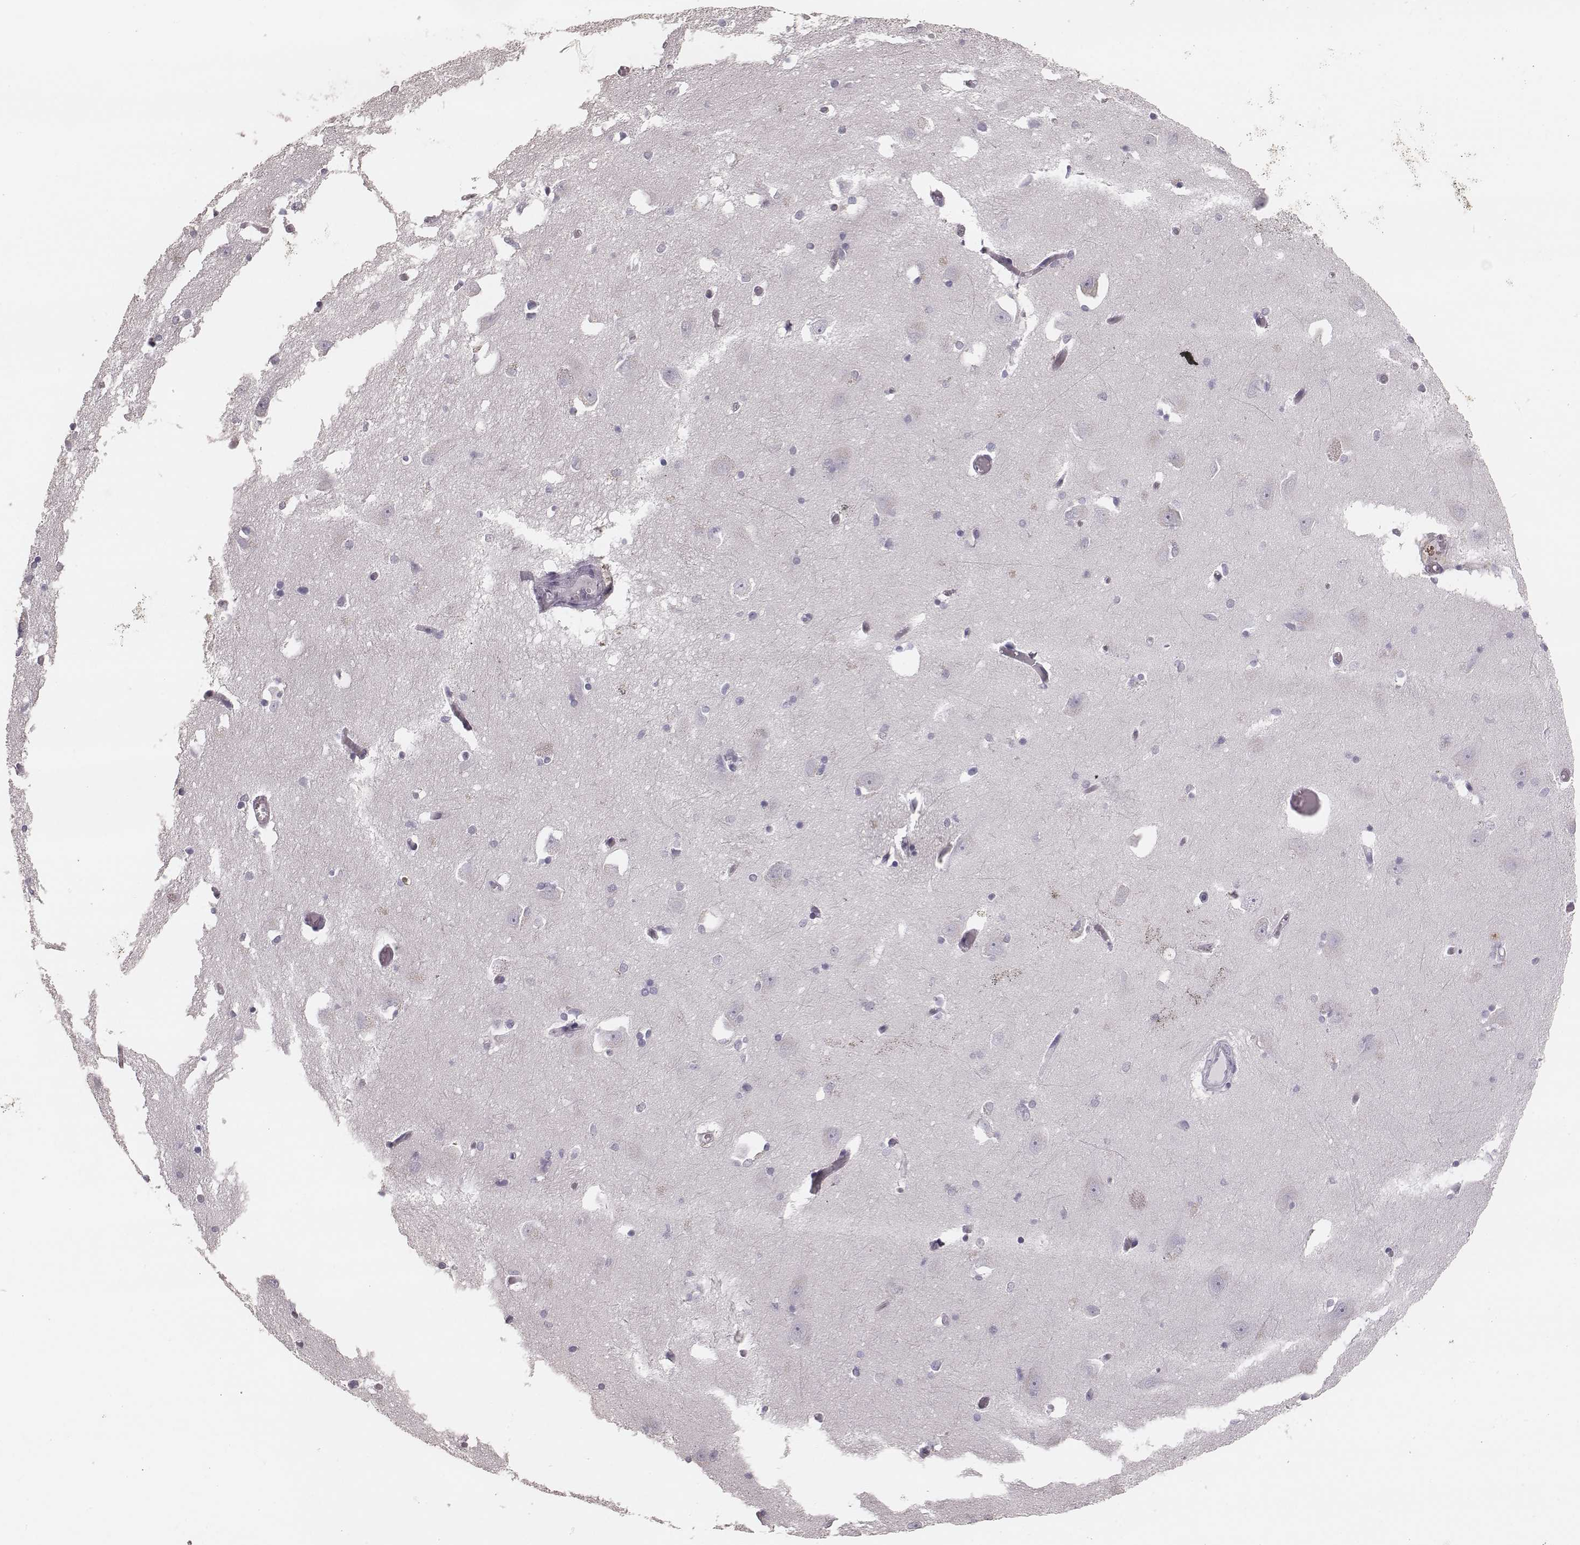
{"staining": {"intensity": "negative", "quantity": "none", "location": "none"}, "tissue": "caudate", "cell_type": "Glial cells", "image_type": "normal", "snomed": [{"axis": "morphology", "description": "Normal tissue, NOS"}, {"axis": "topography", "description": "Lateral ventricle wall"}, {"axis": "topography", "description": "Hippocampus"}], "caption": "Histopathology image shows no significant protein positivity in glial cells of normal caudate.", "gene": "ZP4", "patient": {"sex": "female", "age": 63}}